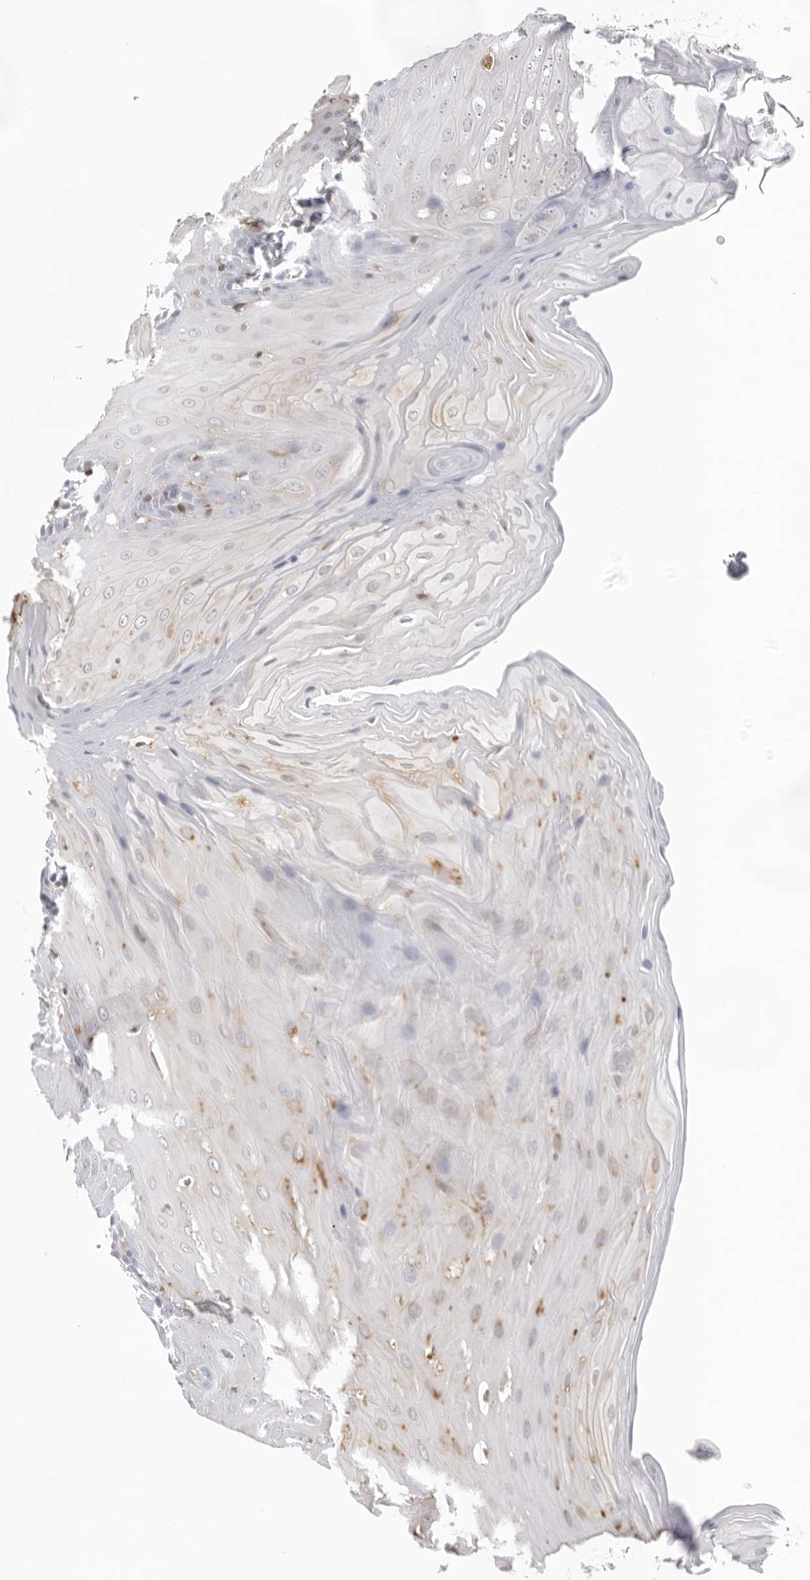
{"staining": {"intensity": "weak", "quantity": "<25%", "location": "cytoplasmic/membranous"}, "tissue": "oral mucosa", "cell_type": "Squamous epithelial cells", "image_type": "normal", "snomed": [{"axis": "morphology", "description": "Normal tissue, NOS"}, {"axis": "morphology", "description": "Squamous cell carcinoma, NOS"}, {"axis": "topography", "description": "Skeletal muscle"}, {"axis": "topography", "description": "Oral tissue"}, {"axis": "topography", "description": "Salivary gland"}, {"axis": "topography", "description": "Head-Neck"}], "caption": "DAB immunohistochemical staining of unremarkable oral mucosa exhibits no significant expression in squamous epithelial cells. (Brightfield microscopy of DAB (3,3'-diaminobenzidine) immunohistochemistry at high magnification).", "gene": "FMNL1", "patient": {"sex": "male", "age": 54}}